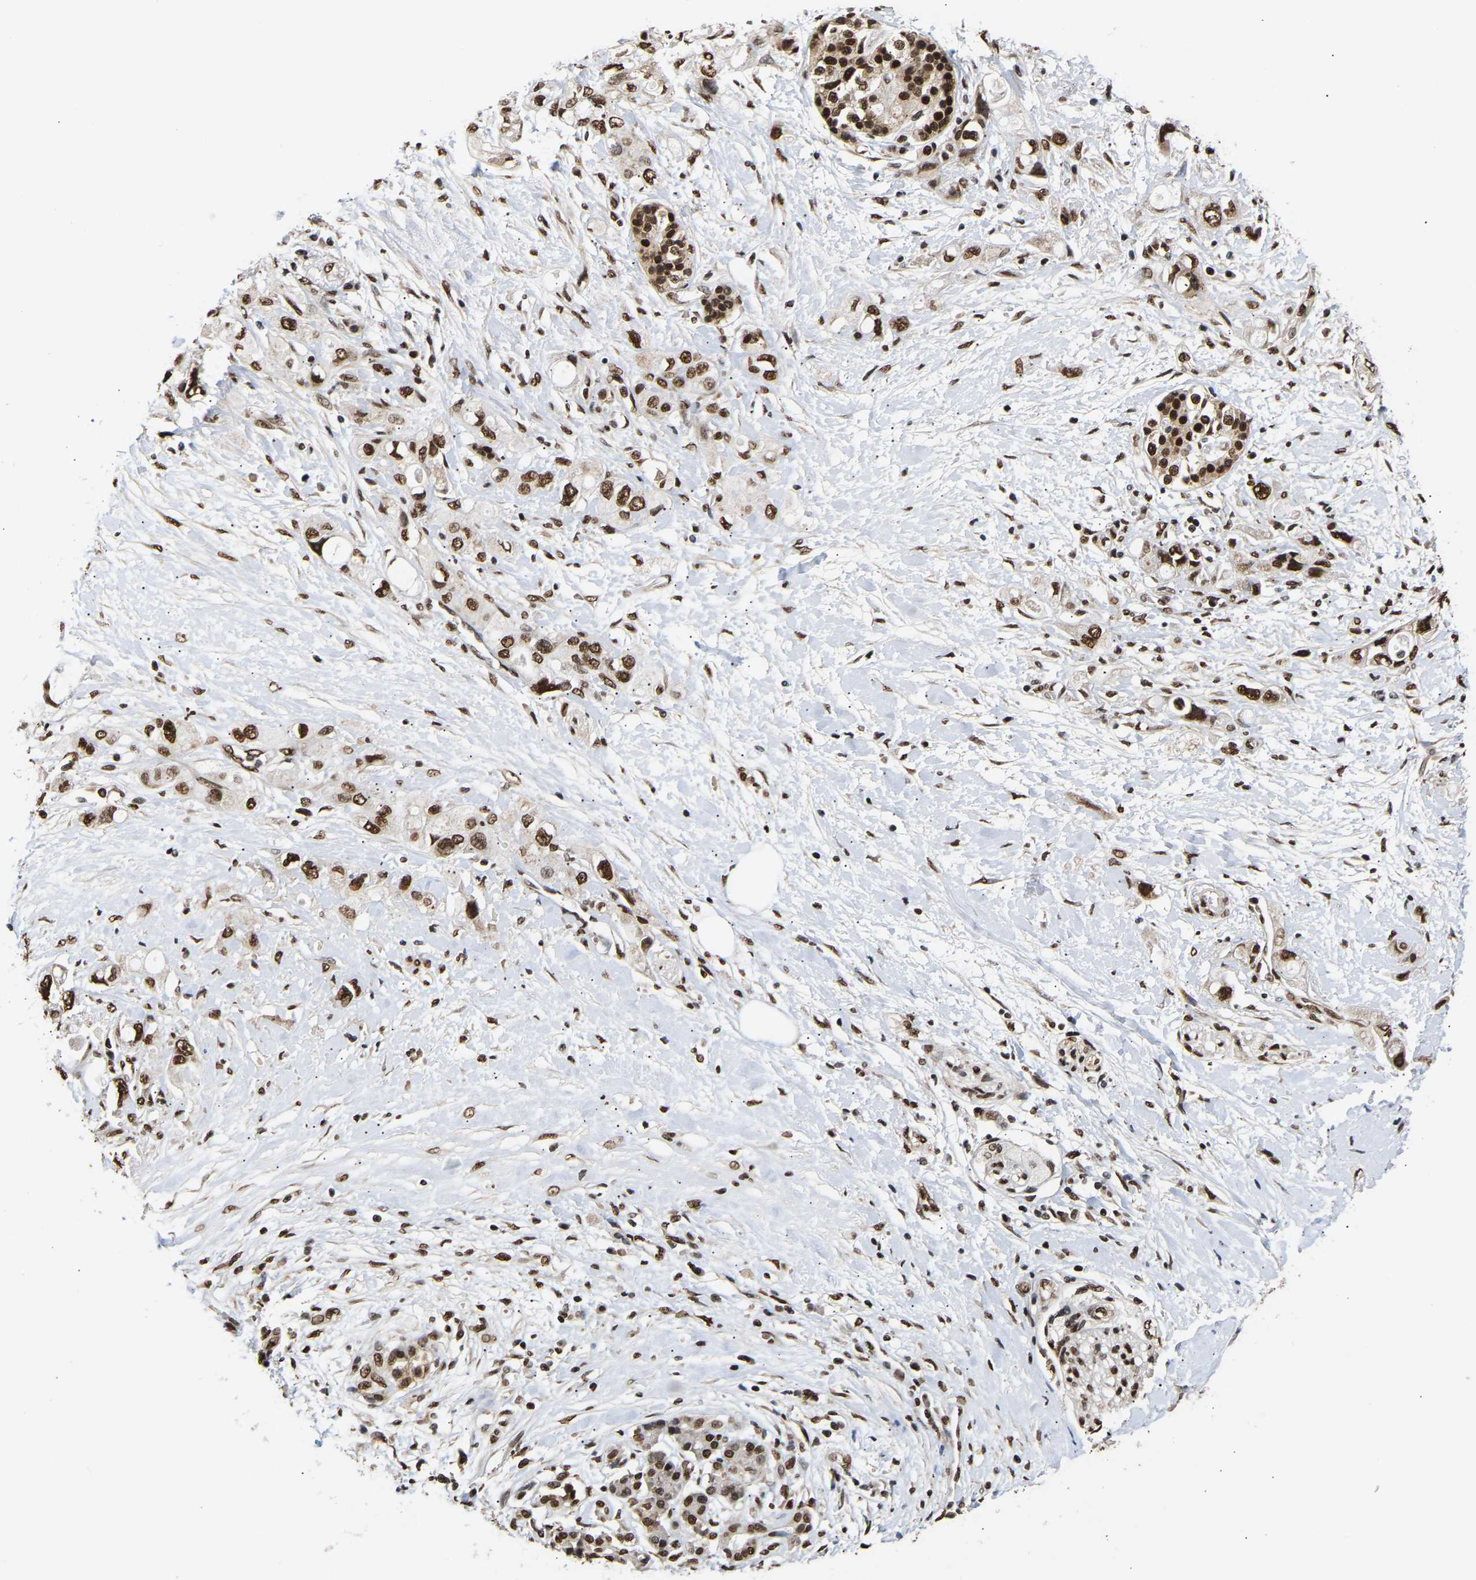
{"staining": {"intensity": "strong", "quantity": ">75%", "location": "nuclear"}, "tissue": "pancreatic cancer", "cell_type": "Tumor cells", "image_type": "cancer", "snomed": [{"axis": "morphology", "description": "Adenocarcinoma, NOS"}, {"axis": "topography", "description": "Pancreas"}], "caption": "Pancreatic cancer (adenocarcinoma) stained with a brown dye exhibits strong nuclear positive positivity in approximately >75% of tumor cells.", "gene": "PSIP1", "patient": {"sex": "female", "age": 56}}